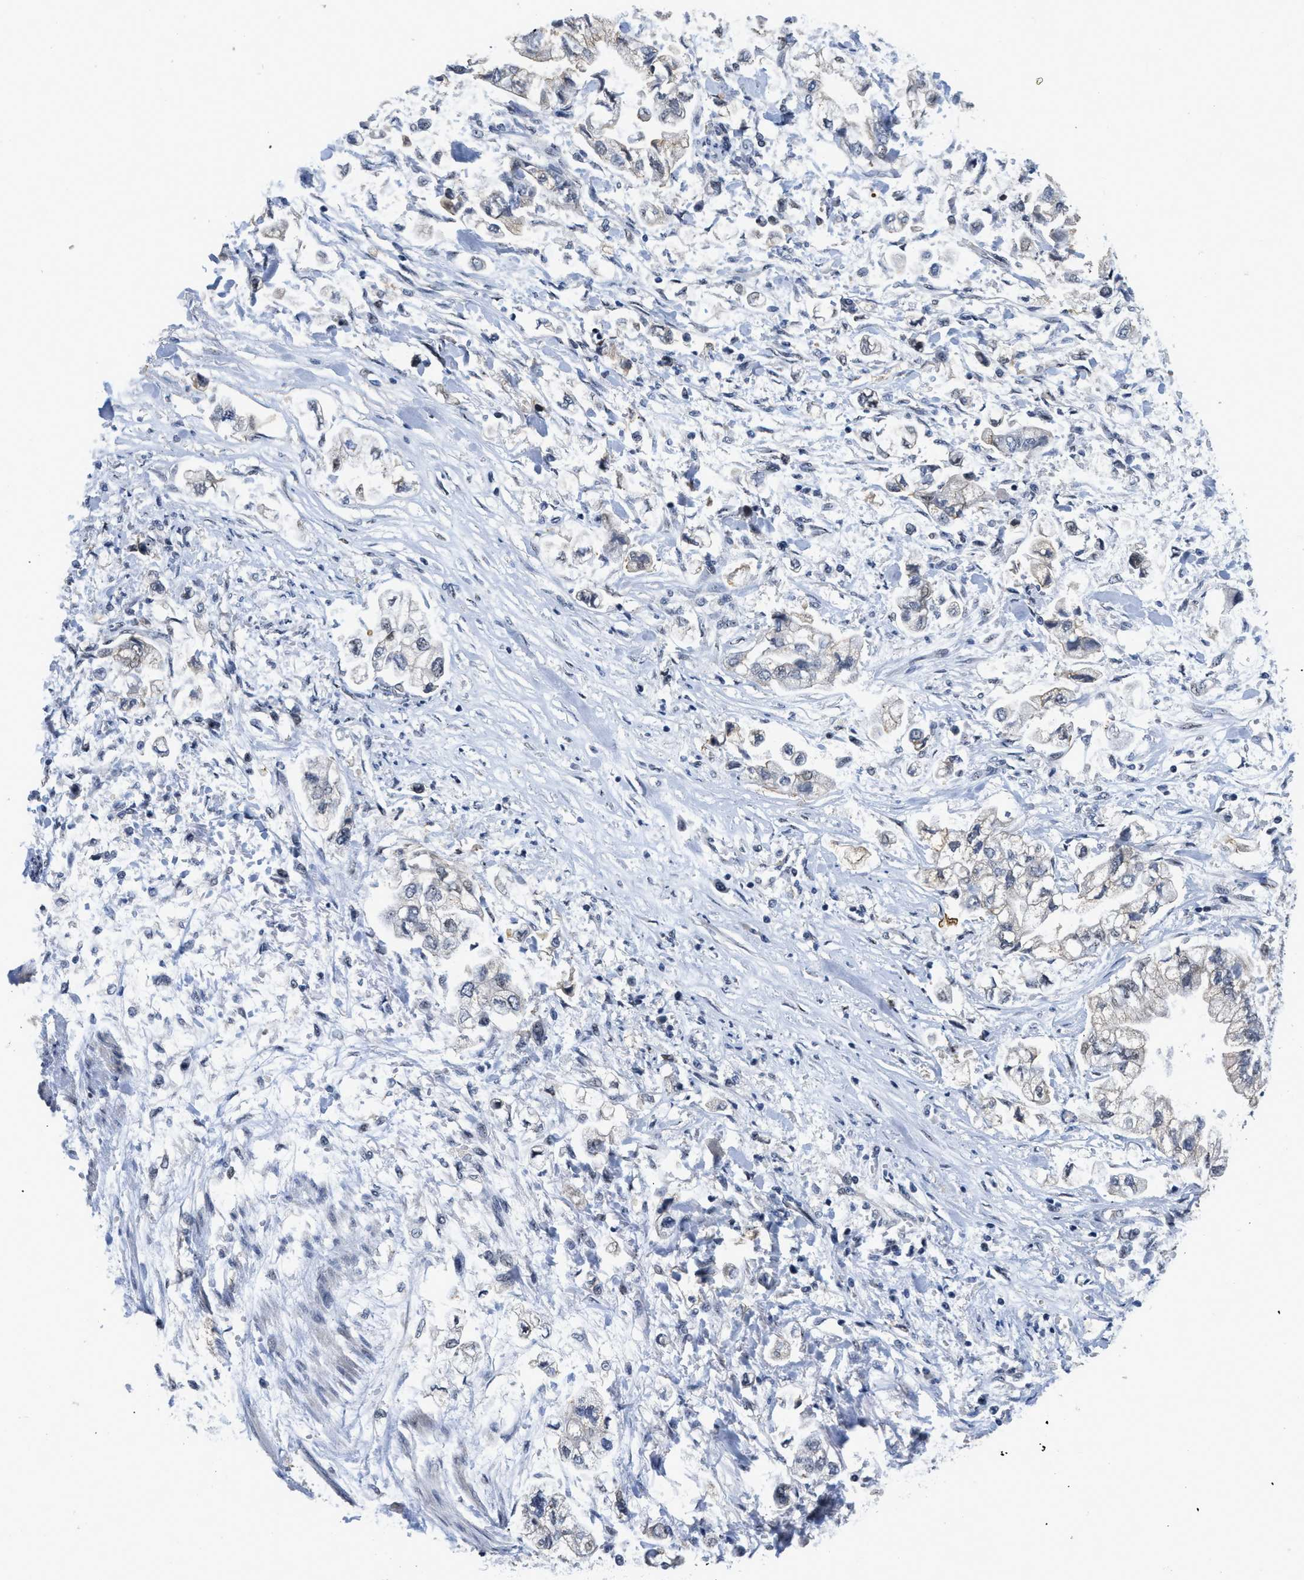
{"staining": {"intensity": "negative", "quantity": "none", "location": "none"}, "tissue": "stomach cancer", "cell_type": "Tumor cells", "image_type": "cancer", "snomed": [{"axis": "morphology", "description": "Normal tissue, NOS"}, {"axis": "morphology", "description": "Adenocarcinoma, NOS"}, {"axis": "topography", "description": "Stomach"}], "caption": "The histopathology image shows no significant staining in tumor cells of stomach adenocarcinoma.", "gene": "VIP", "patient": {"sex": "male", "age": 62}}